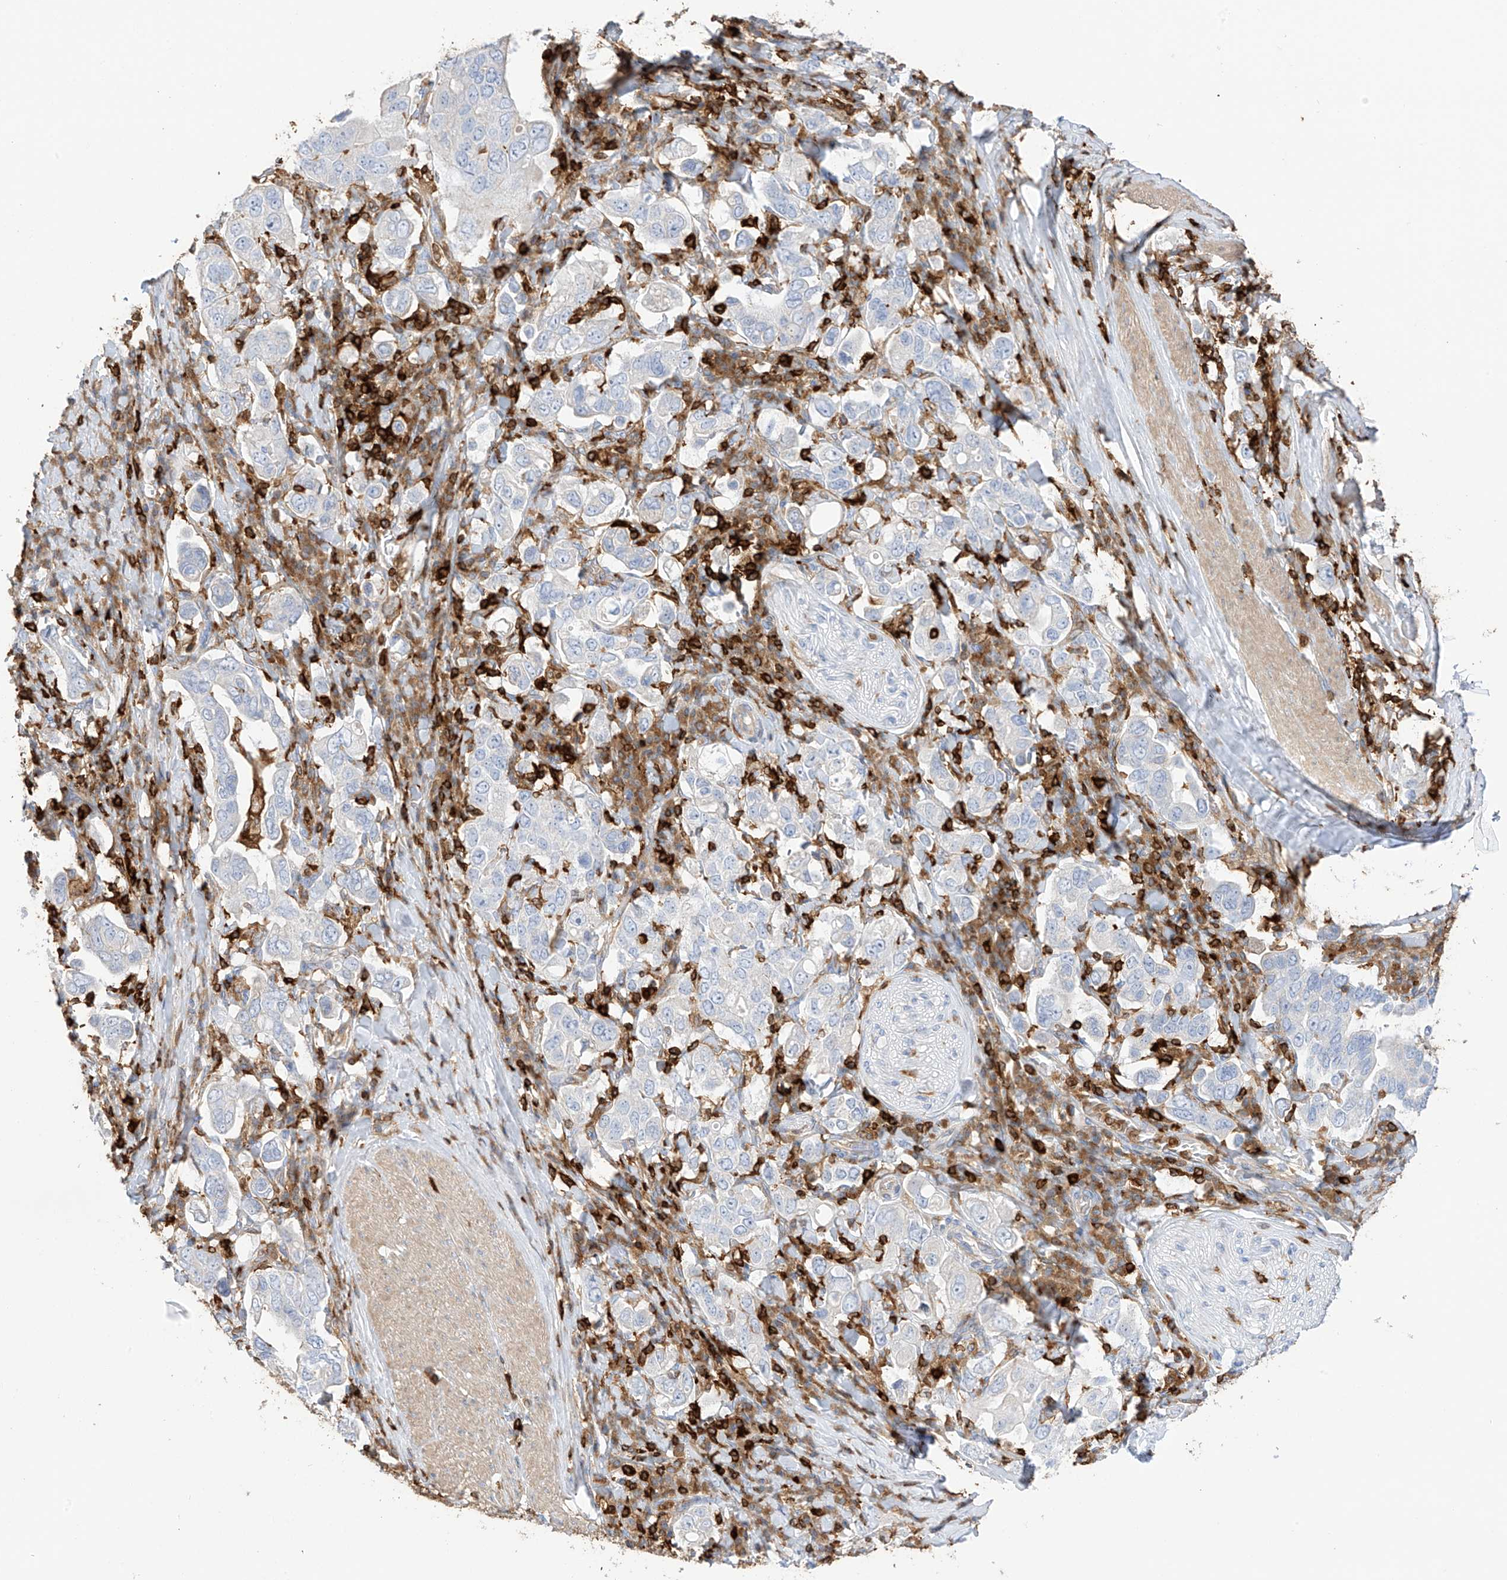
{"staining": {"intensity": "negative", "quantity": "none", "location": "none"}, "tissue": "stomach cancer", "cell_type": "Tumor cells", "image_type": "cancer", "snomed": [{"axis": "morphology", "description": "Adenocarcinoma, NOS"}, {"axis": "topography", "description": "Stomach, upper"}], "caption": "IHC of human adenocarcinoma (stomach) reveals no positivity in tumor cells. Brightfield microscopy of IHC stained with DAB (3,3'-diaminobenzidine) (brown) and hematoxylin (blue), captured at high magnification.", "gene": "ARHGAP25", "patient": {"sex": "male", "age": 62}}